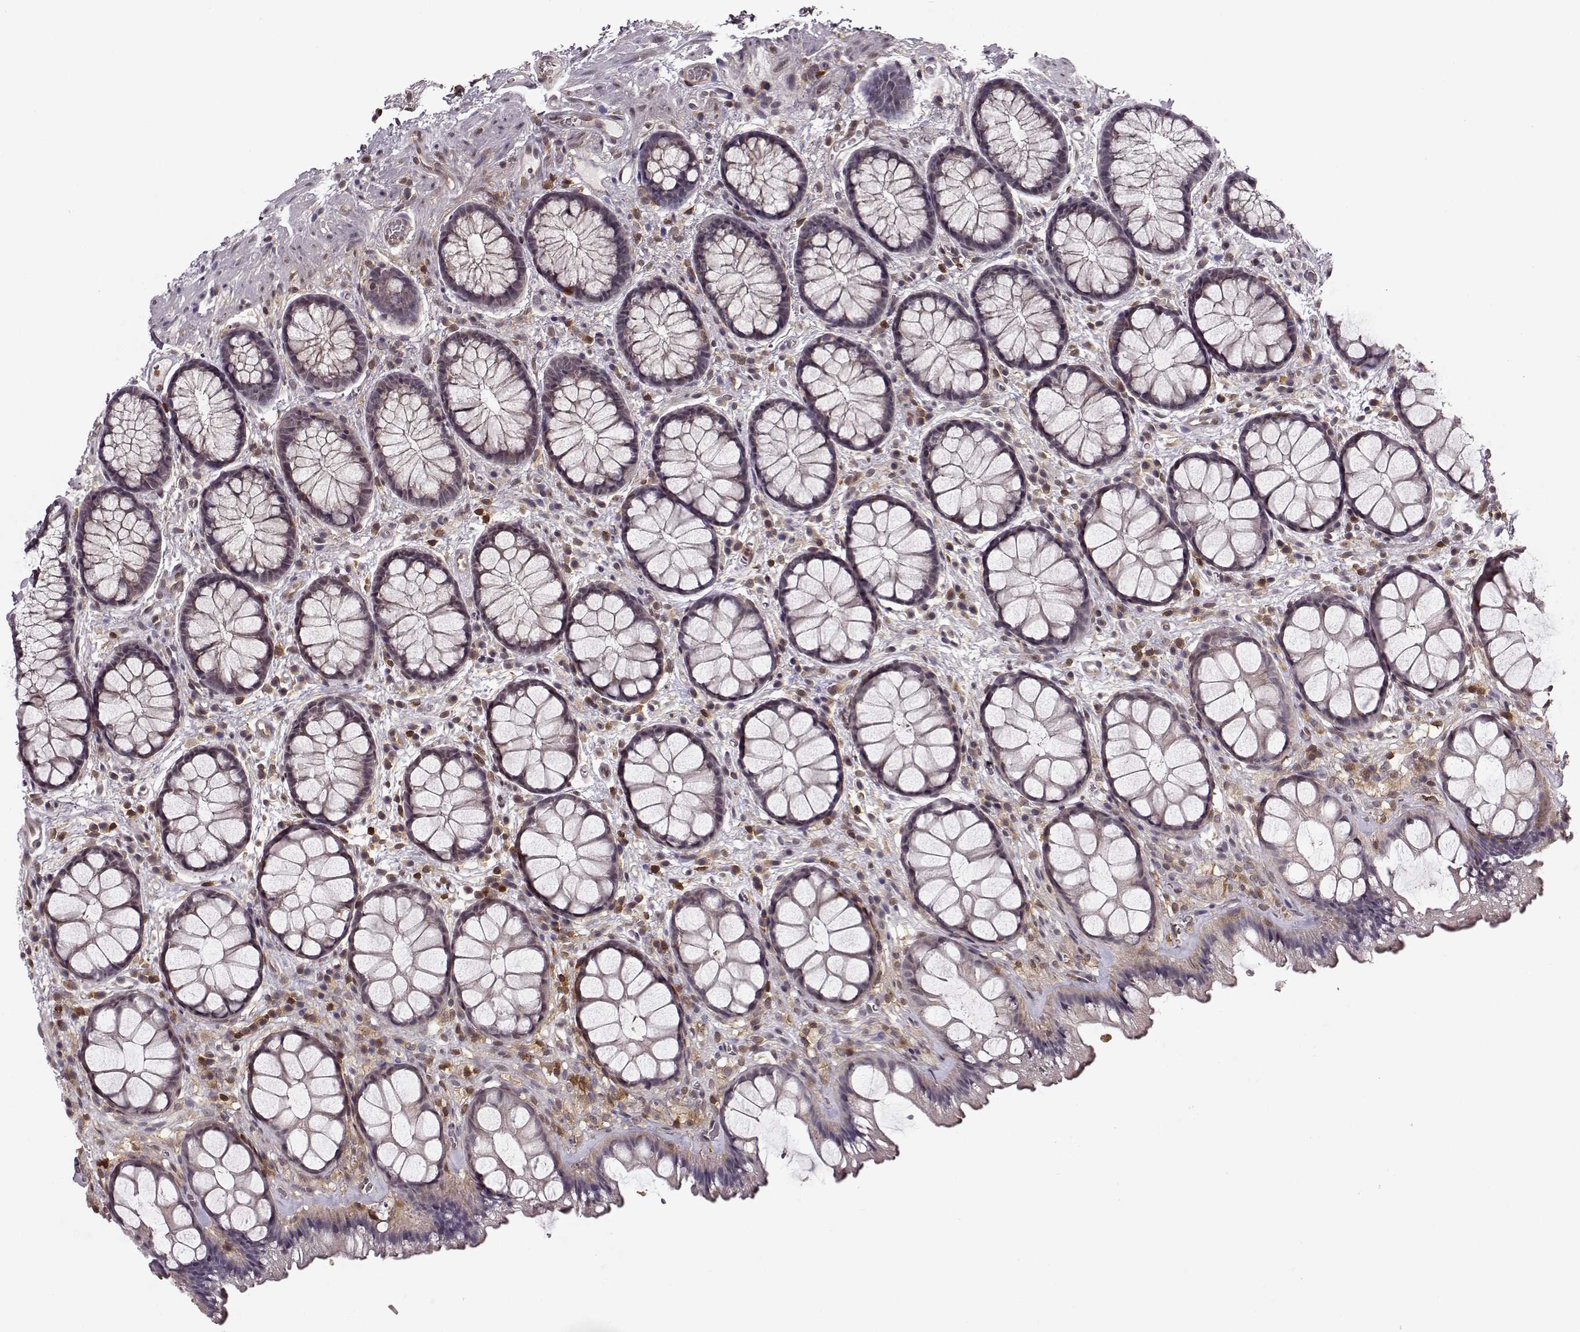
{"staining": {"intensity": "negative", "quantity": "none", "location": "none"}, "tissue": "rectum", "cell_type": "Glandular cells", "image_type": "normal", "snomed": [{"axis": "morphology", "description": "Normal tissue, NOS"}, {"axis": "topography", "description": "Rectum"}], "caption": "IHC of normal human rectum demonstrates no positivity in glandular cells. Nuclei are stained in blue.", "gene": "MFSD1", "patient": {"sex": "female", "age": 62}}